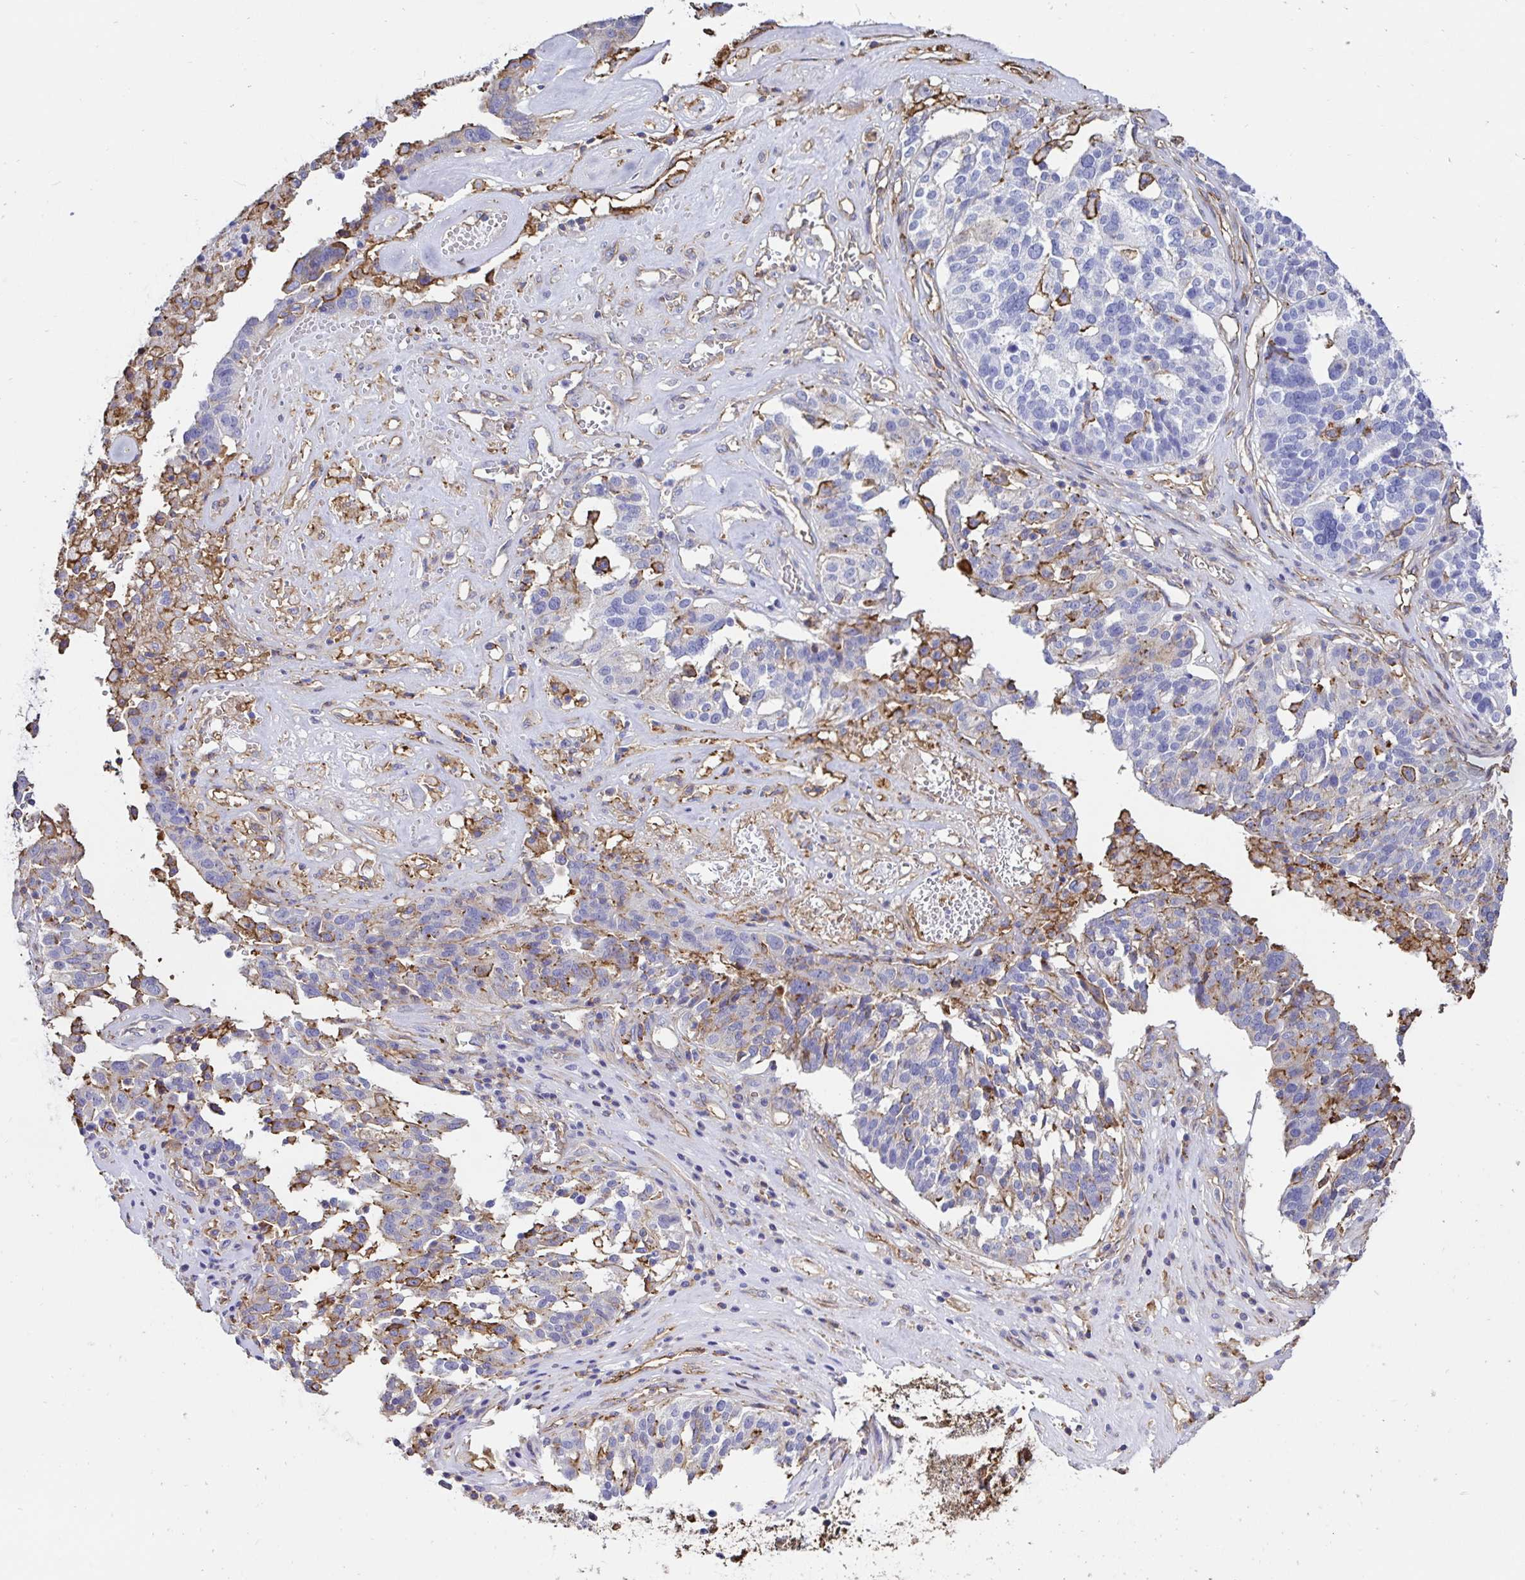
{"staining": {"intensity": "moderate", "quantity": "<25%", "location": "cytoplasmic/membranous"}, "tissue": "ovarian cancer", "cell_type": "Tumor cells", "image_type": "cancer", "snomed": [{"axis": "morphology", "description": "Cystadenocarcinoma, serous, NOS"}, {"axis": "topography", "description": "Ovary"}], "caption": "Tumor cells display low levels of moderate cytoplasmic/membranous positivity in approximately <25% of cells in human serous cystadenocarcinoma (ovarian).", "gene": "ANXA2", "patient": {"sex": "female", "age": 59}}